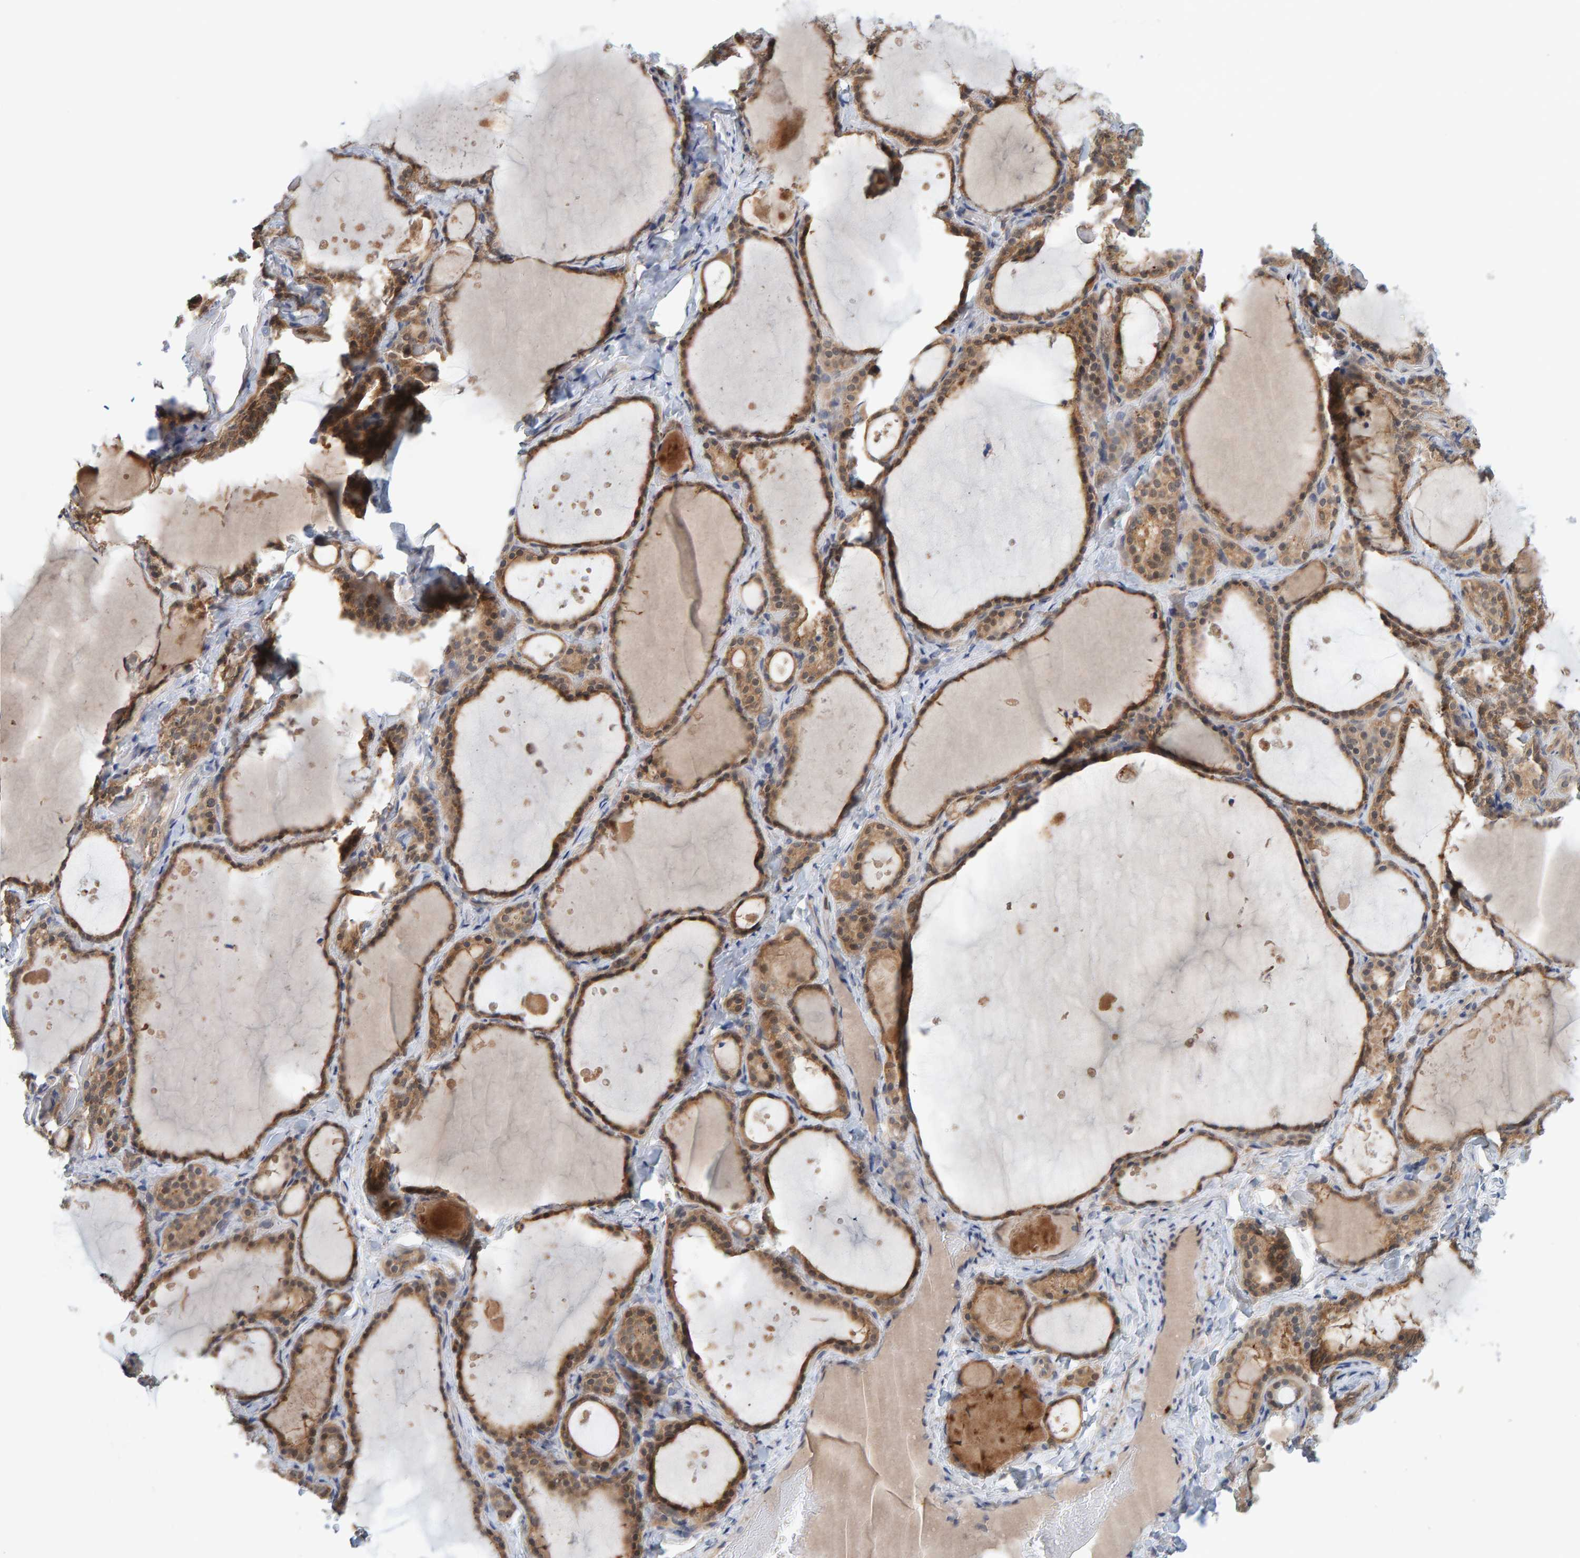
{"staining": {"intensity": "moderate", "quantity": ">75%", "location": "cytoplasmic/membranous"}, "tissue": "thyroid gland", "cell_type": "Glandular cells", "image_type": "normal", "snomed": [{"axis": "morphology", "description": "Normal tissue, NOS"}, {"axis": "topography", "description": "Thyroid gland"}], "caption": "Unremarkable thyroid gland reveals moderate cytoplasmic/membranous expression in about >75% of glandular cells Immunohistochemistry stains the protein in brown and the nuclei are stained blue..", "gene": "TATDN1", "patient": {"sex": "female", "age": 44}}